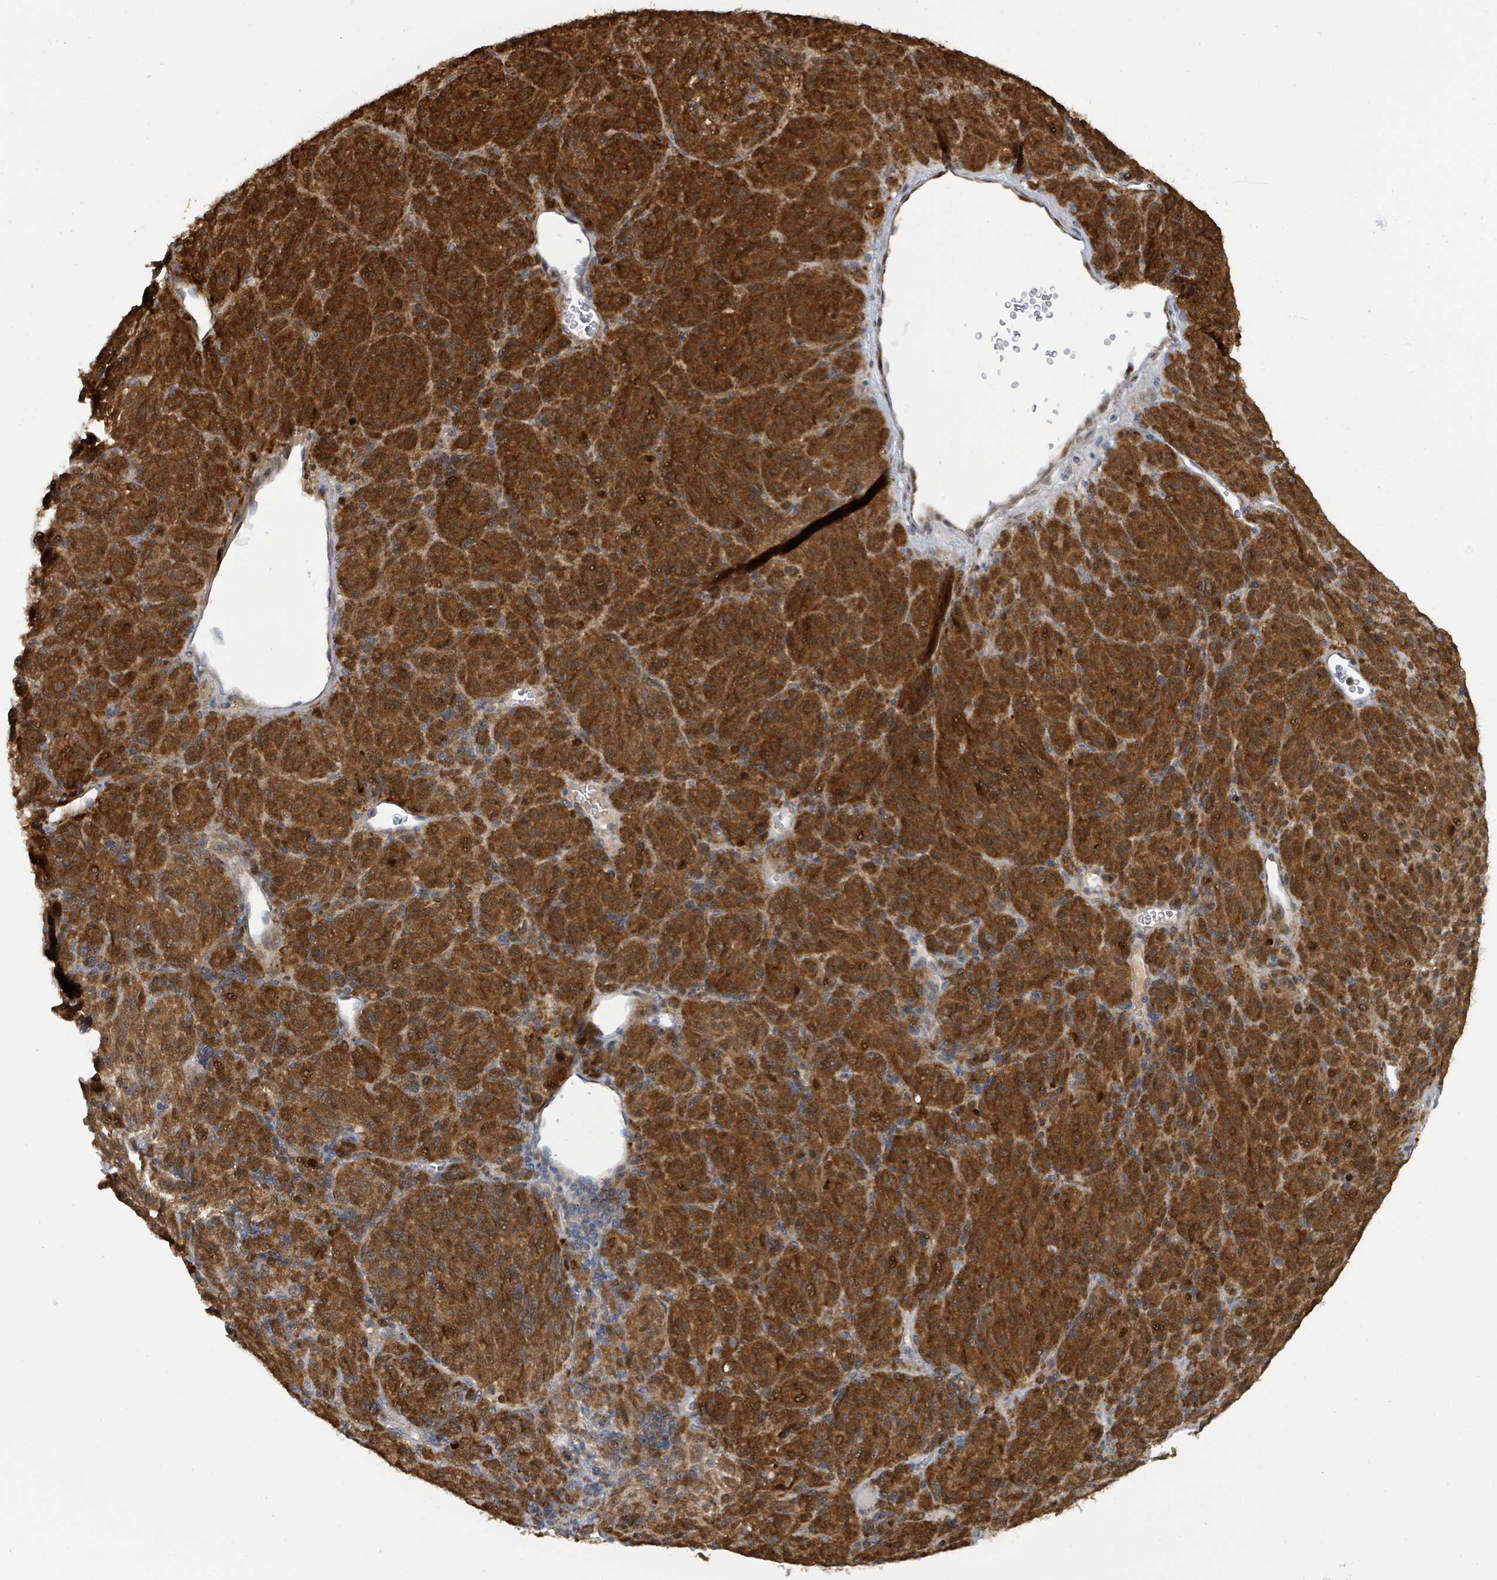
{"staining": {"intensity": "strong", "quantity": ">75%", "location": "cytoplasmic/membranous,nuclear"}, "tissue": "melanoma", "cell_type": "Tumor cells", "image_type": "cancer", "snomed": [{"axis": "morphology", "description": "Malignant melanoma, Metastatic site"}, {"axis": "topography", "description": "Brain"}], "caption": "This photomicrograph reveals malignant melanoma (metastatic site) stained with IHC to label a protein in brown. The cytoplasmic/membranous and nuclear of tumor cells show strong positivity for the protein. Nuclei are counter-stained blue.", "gene": "PSMB7", "patient": {"sex": "female", "age": 56}}